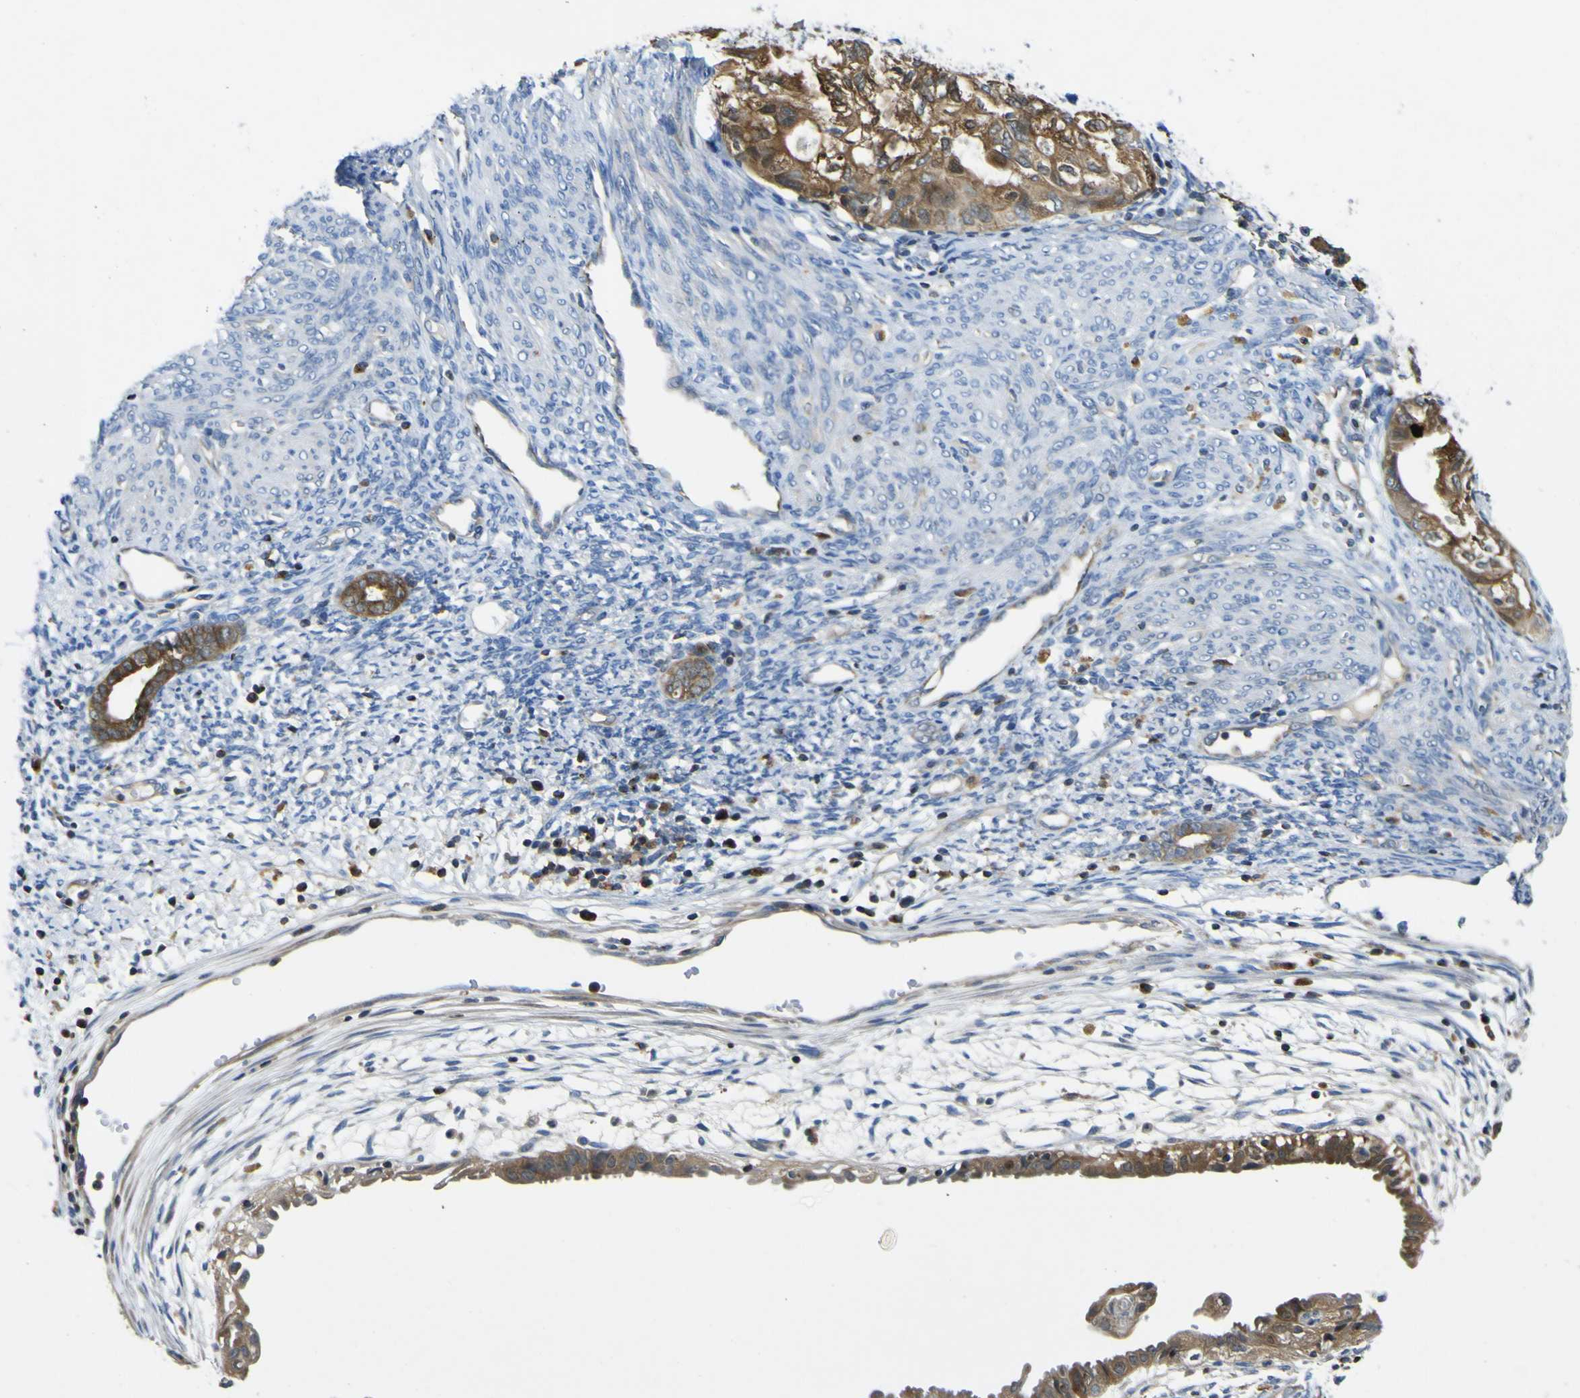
{"staining": {"intensity": "strong", "quantity": ">75%", "location": "cytoplasmic/membranous"}, "tissue": "cervical cancer", "cell_type": "Tumor cells", "image_type": "cancer", "snomed": [{"axis": "morphology", "description": "Normal tissue, NOS"}, {"axis": "morphology", "description": "Adenocarcinoma, NOS"}, {"axis": "topography", "description": "Cervix"}, {"axis": "topography", "description": "Endometrium"}], "caption": "Cervical adenocarcinoma tissue demonstrates strong cytoplasmic/membranous positivity in about >75% of tumor cells, visualized by immunohistochemistry.", "gene": "EML2", "patient": {"sex": "female", "age": 86}}